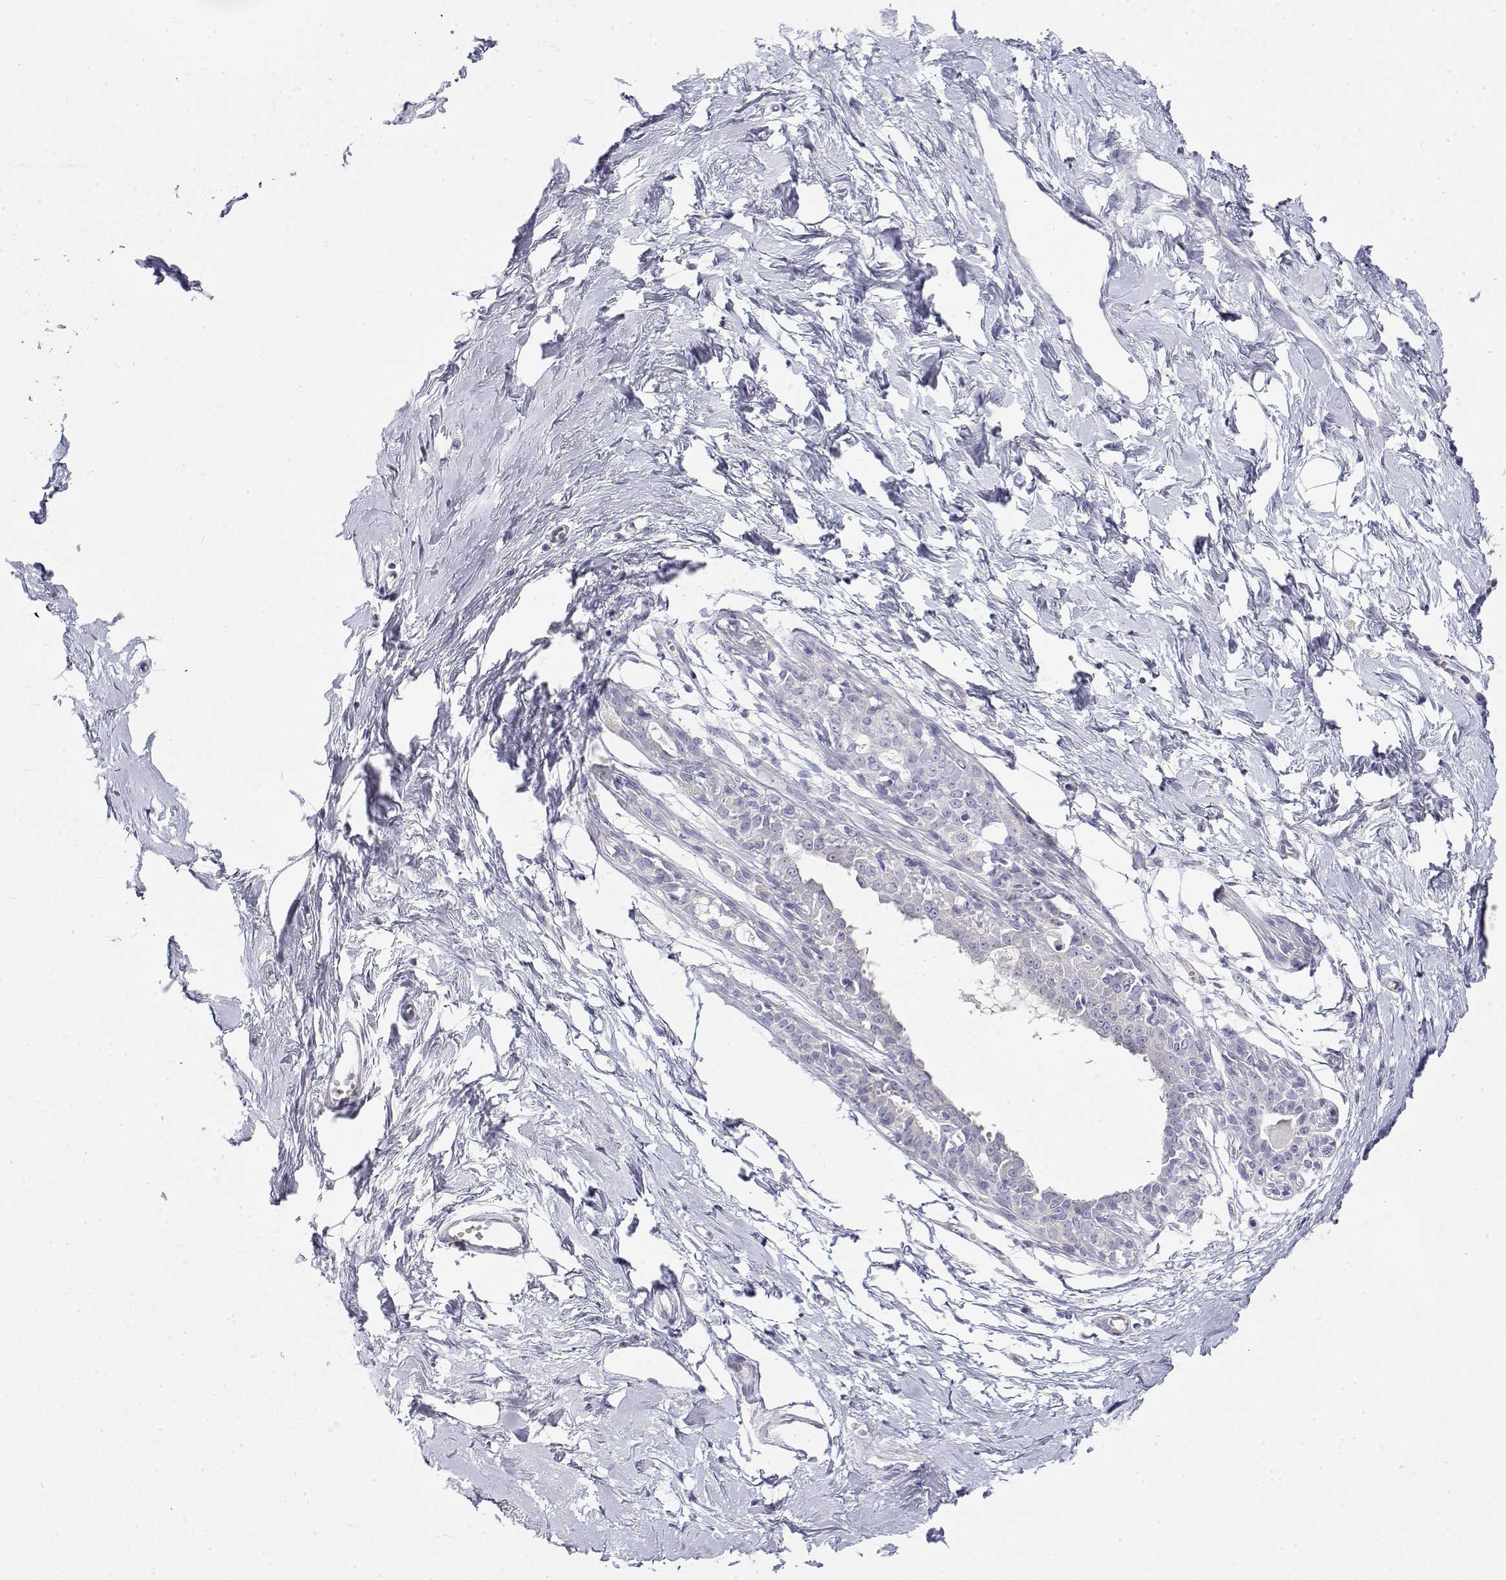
{"staining": {"intensity": "negative", "quantity": "none", "location": "none"}, "tissue": "breast", "cell_type": "Adipocytes", "image_type": "normal", "snomed": [{"axis": "morphology", "description": "Normal tissue, NOS"}, {"axis": "topography", "description": "Breast"}], "caption": "Photomicrograph shows no protein staining in adipocytes of normal breast. (DAB immunohistochemistry (IHC) with hematoxylin counter stain).", "gene": "MISP", "patient": {"sex": "female", "age": 45}}